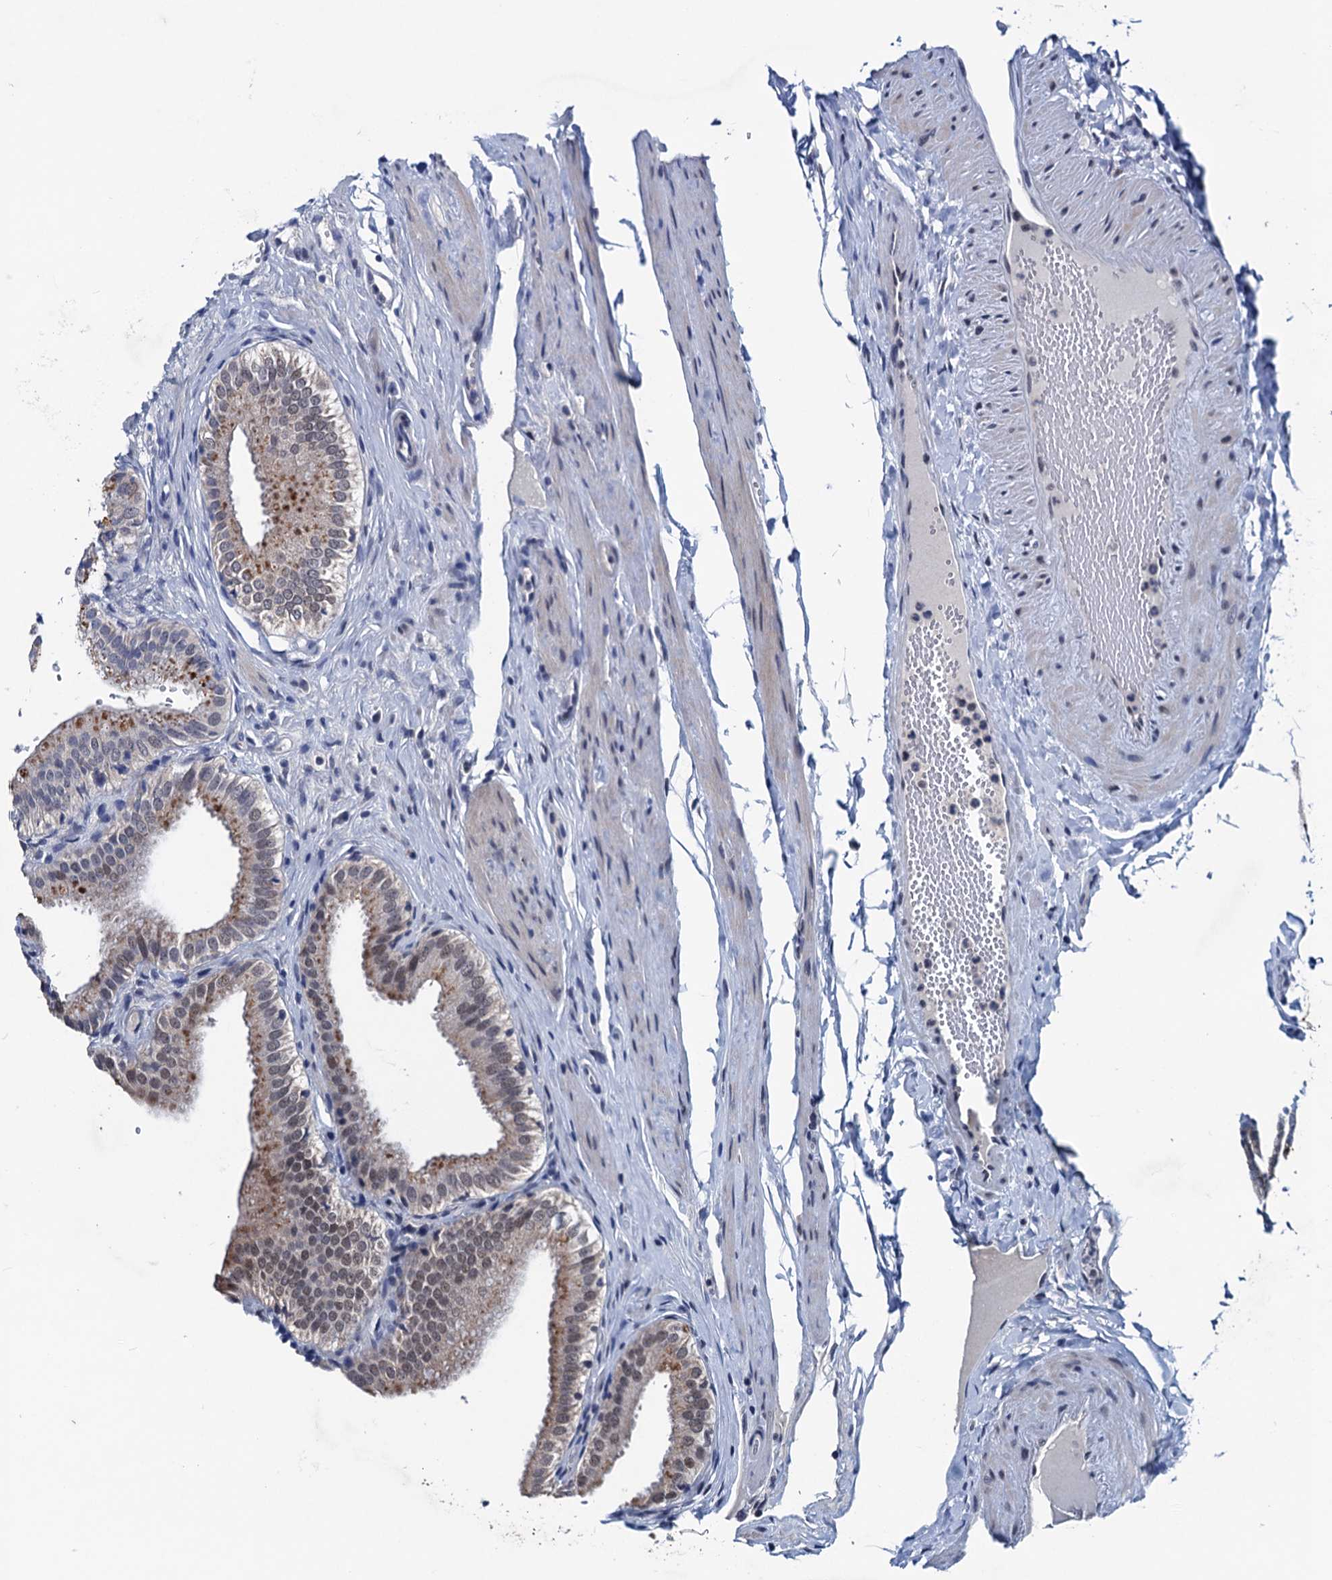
{"staining": {"intensity": "moderate", "quantity": "25%-75%", "location": "cytoplasmic/membranous,nuclear"}, "tissue": "gallbladder", "cell_type": "Glandular cells", "image_type": "normal", "snomed": [{"axis": "morphology", "description": "Normal tissue, NOS"}, {"axis": "topography", "description": "Gallbladder"}], "caption": "Benign gallbladder reveals moderate cytoplasmic/membranous,nuclear positivity in approximately 25%-75% of glandular cells, visualized by immunohistochemistry.", "gene": "FNBP4", "patient": {"sex": "female", "age": 61}}